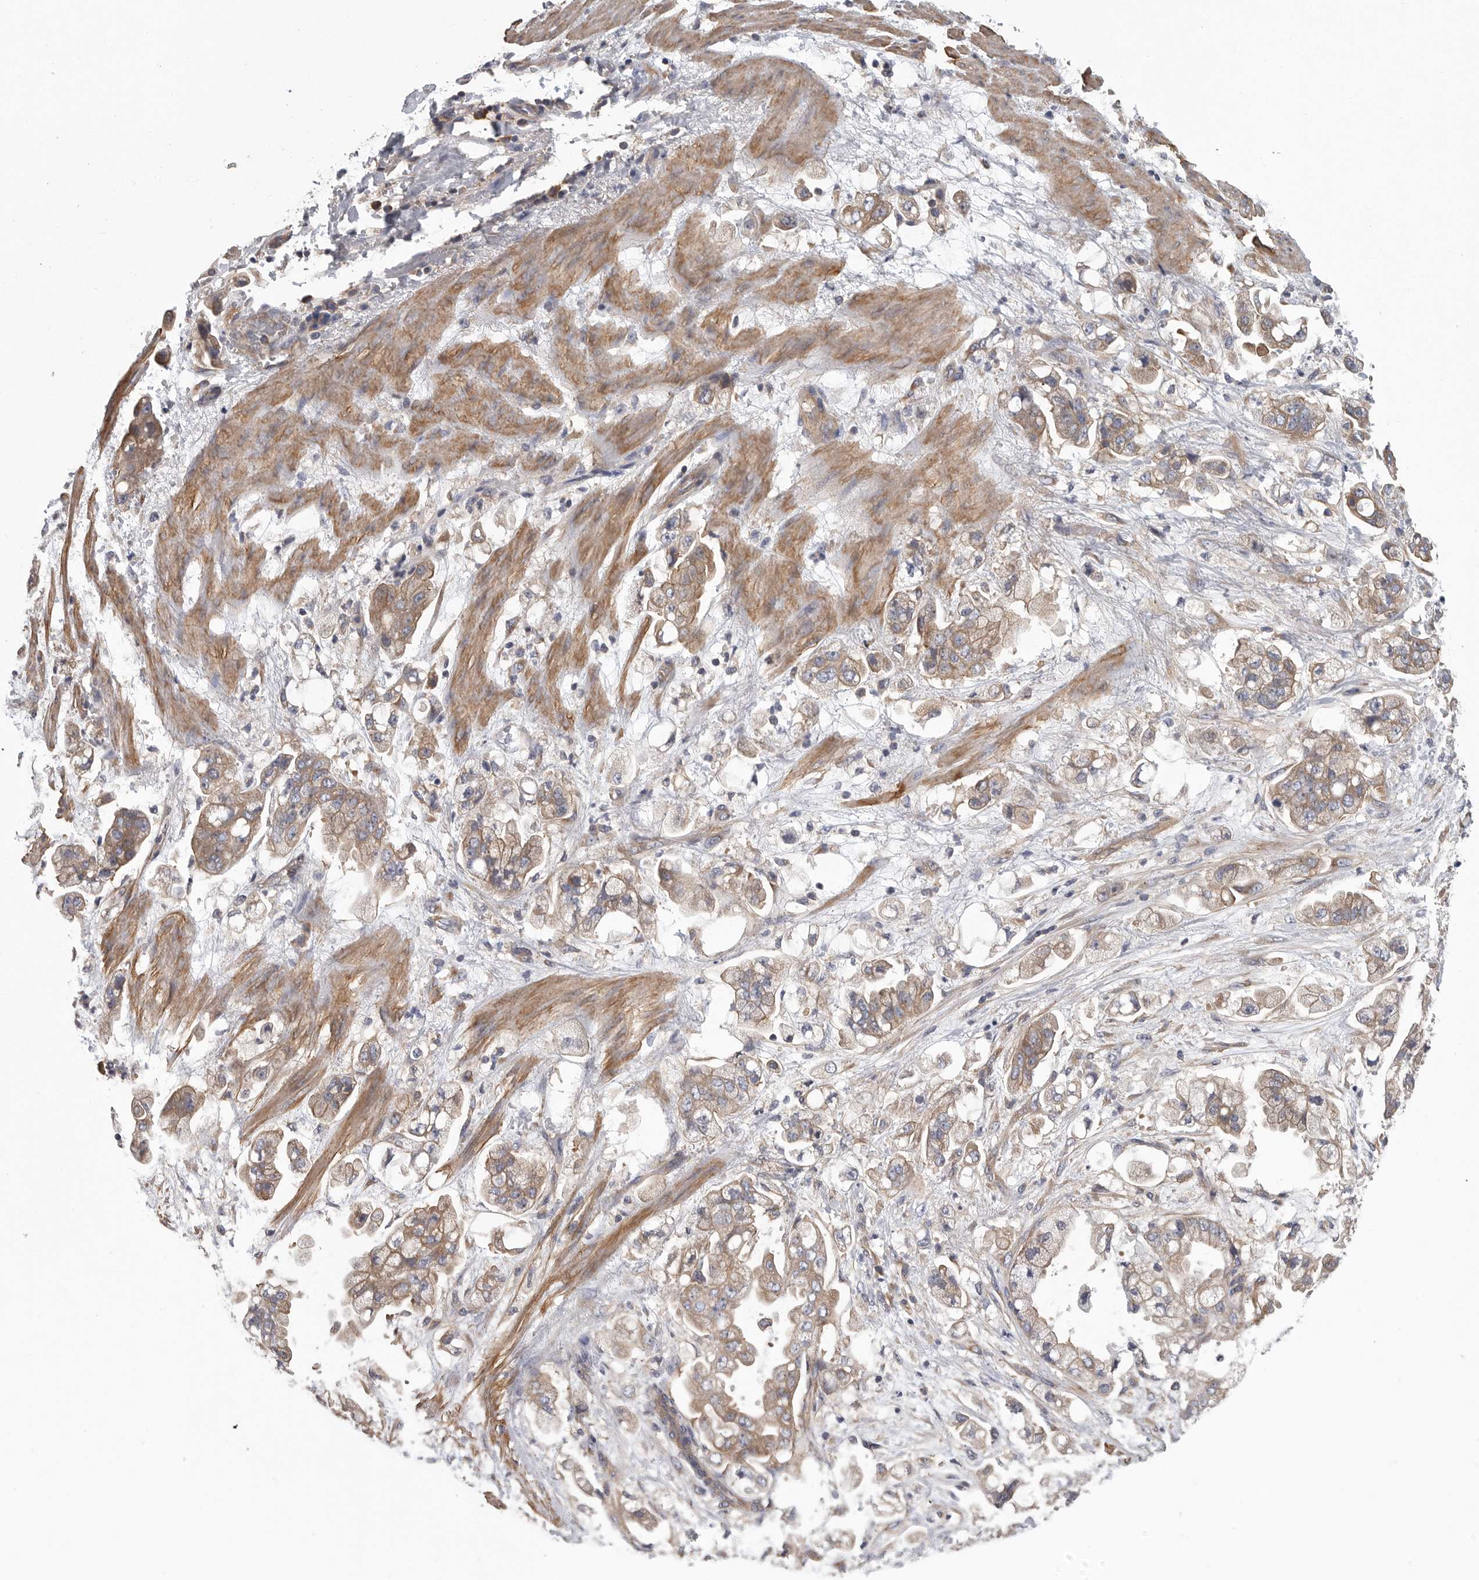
{"staining": {"intensity": "weak", "quantity": ">75%", "location": "cytoplasmic/membranous"}, "tissue": "stomach cancer", "cell_type": "Tumor cells", "image_type": "cancer", "snomed": [{"axis": "morphology", "description": "Adenocarcinoma, NOS"}, {"axis": "topography", "description": "Stomach"}], "caption": "The photomicrograph exhibits a brown stain indicating the presence of a protein in the cytoplasmic/membranous of tumor cells in stomach cancer.", "gene": "OXR1", "patient": {"sex": "male", "age": 62}}